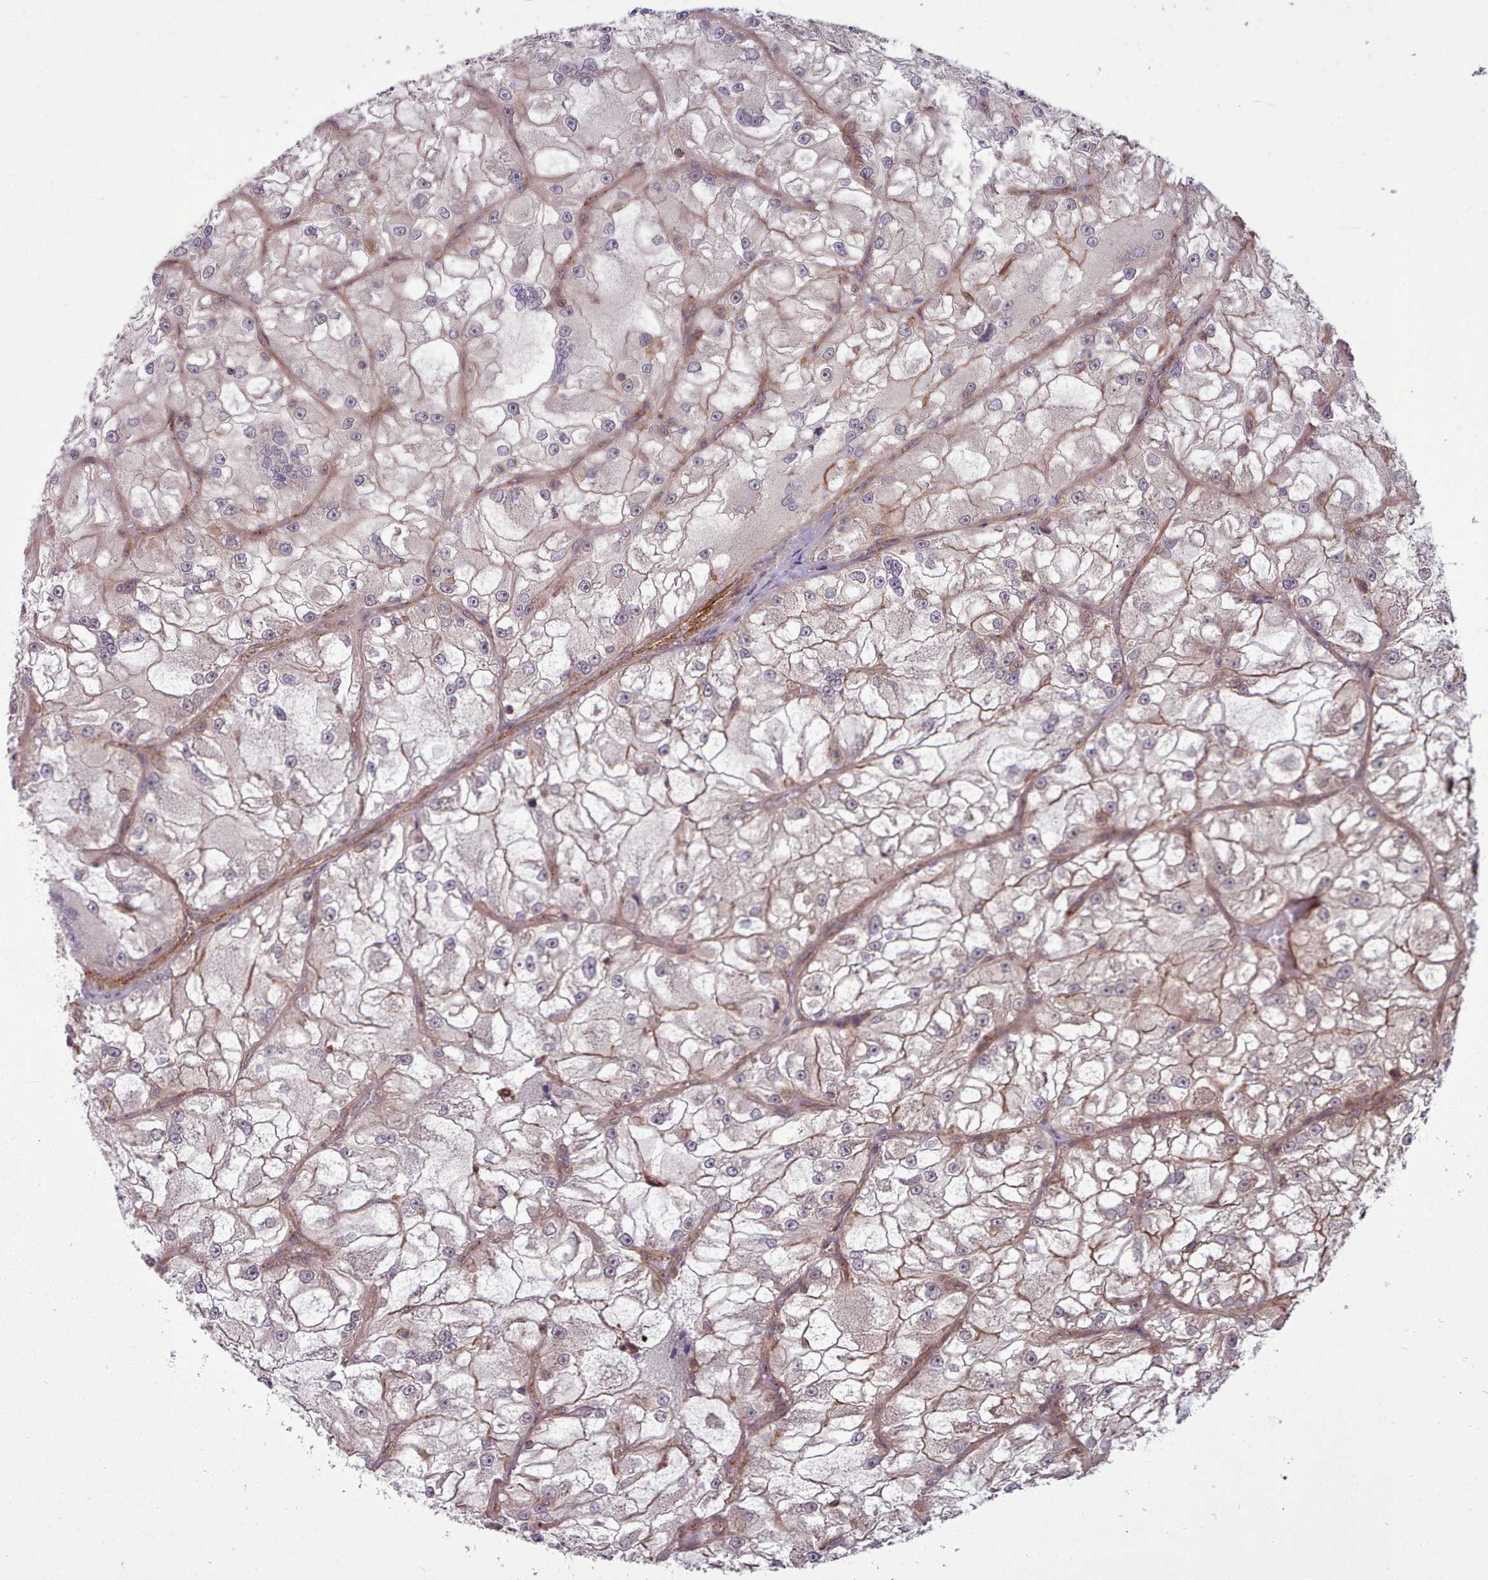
{"staining": {"intensity": "moderate", "quantity": "<25%", "location": "cytoplasmic/membranous"}, "tissue": "renal cancer", "cell_type": "Tumor cells", "image_type": "cancer", "snomed": [{"axis": "morphology", "description": "Adenocarcinoma, NOS"}, {"axis": "topography", "description": "Kidney"}], "caption": "A photomicrograph showing moderate cytoplasmic/membranous expression in about <25% of tumor cells in renal cancer (adenocarcinoma), as visualized by brown immunohistochemical staining.", "gene": "STUB1", "patient": {"sex": "female", "age": 72}}